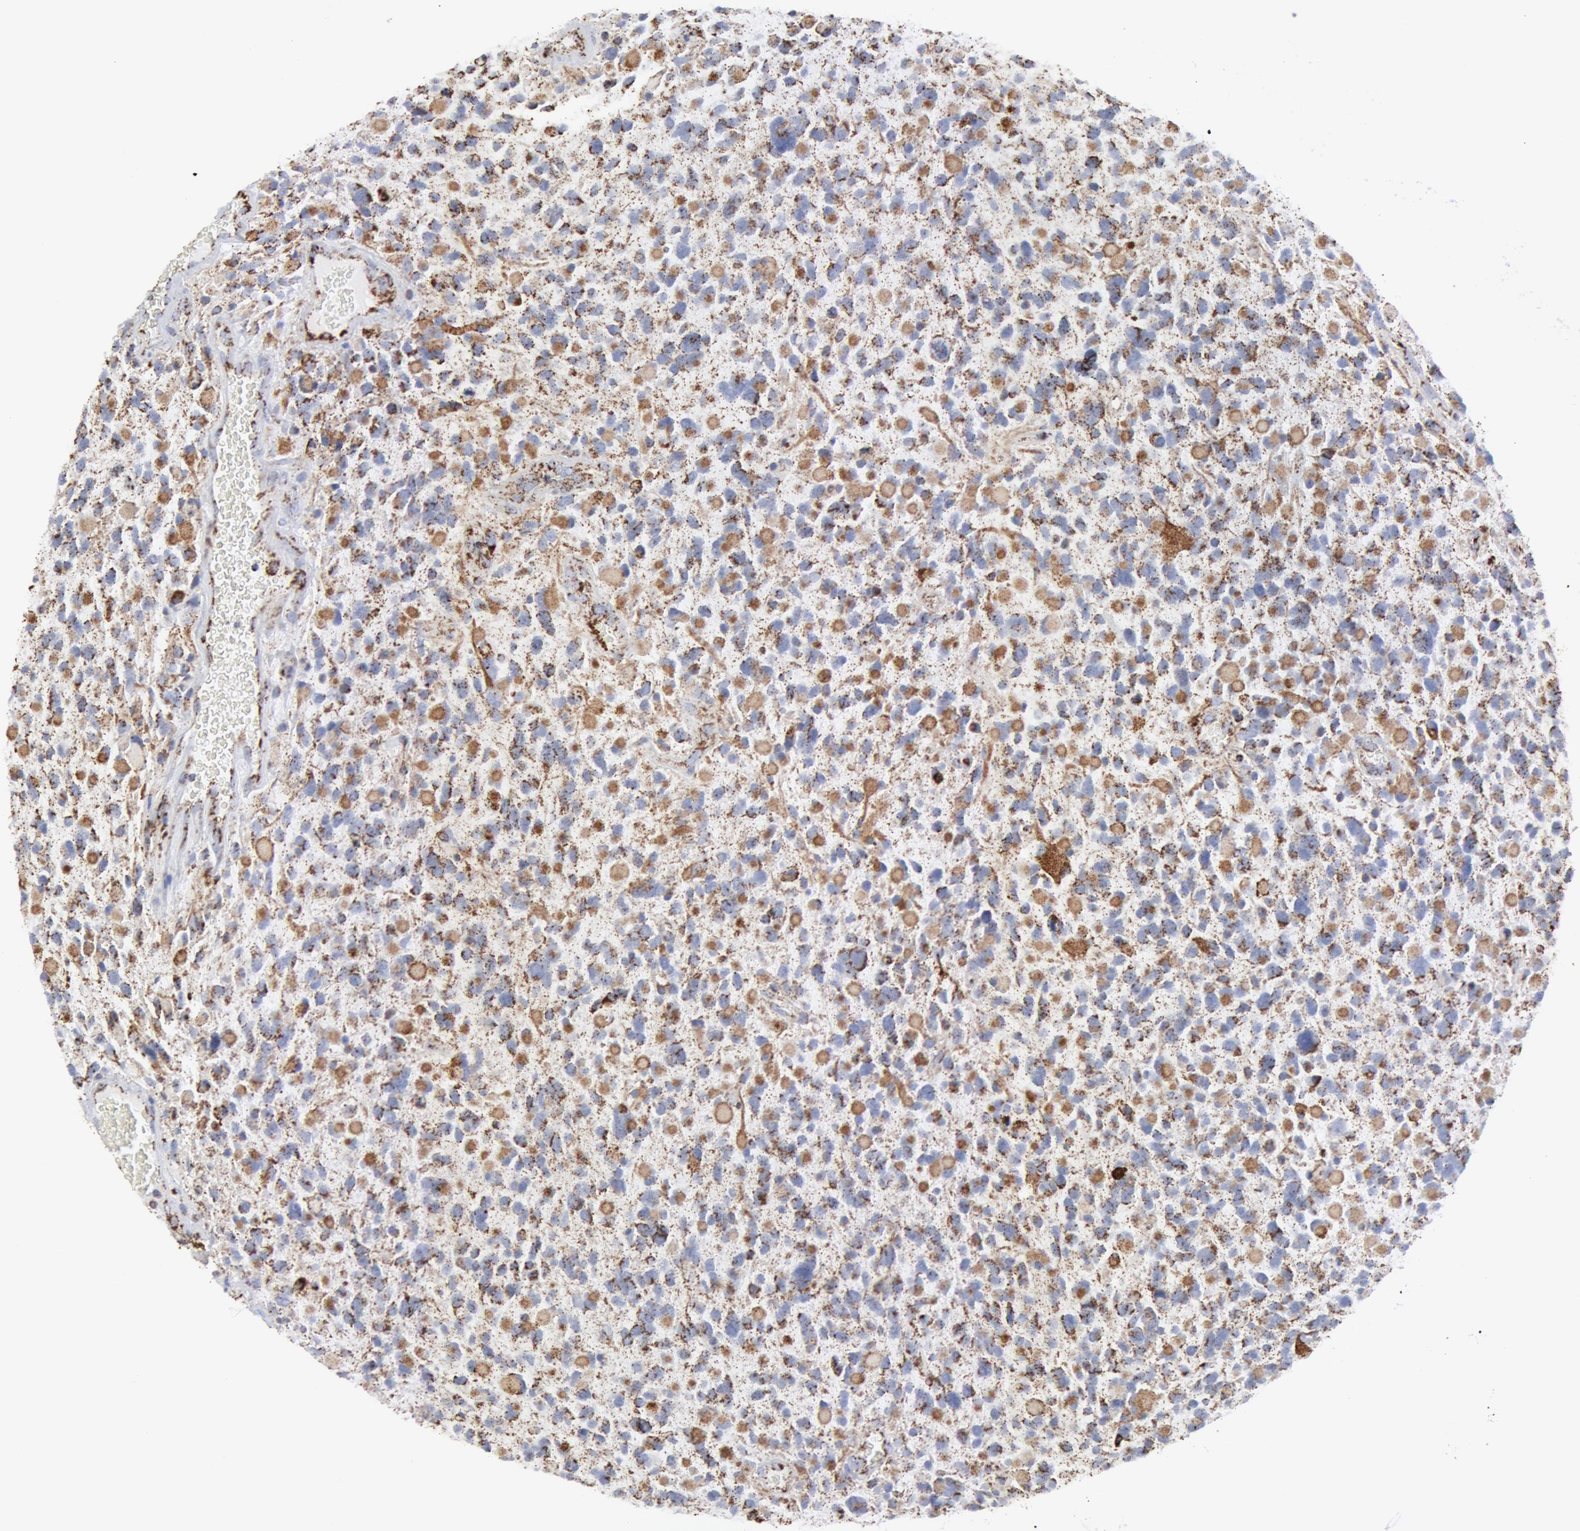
{"staining": {"intensity": "moderate", "quantity": "25%-75%", "location": "cytoplasmic/membranous"}, "tissue": "glioma", "cell_type": "Tumor cells", "image_type": "cancer", "snomed": [{"axis": "morphology", "description": "Glioma, malignant, High grade"}, {"axis": "topography", "description": "Brain"}], "caption": "Human malignant glioma (high-grade) stained for a protein (brown) exhibits moderate cytoplasmic/membranous positive staining in about 25%-75% of tumor cells.", "gene": "ATP5F1B", "patient": {"sex": "female", "age": 37}}